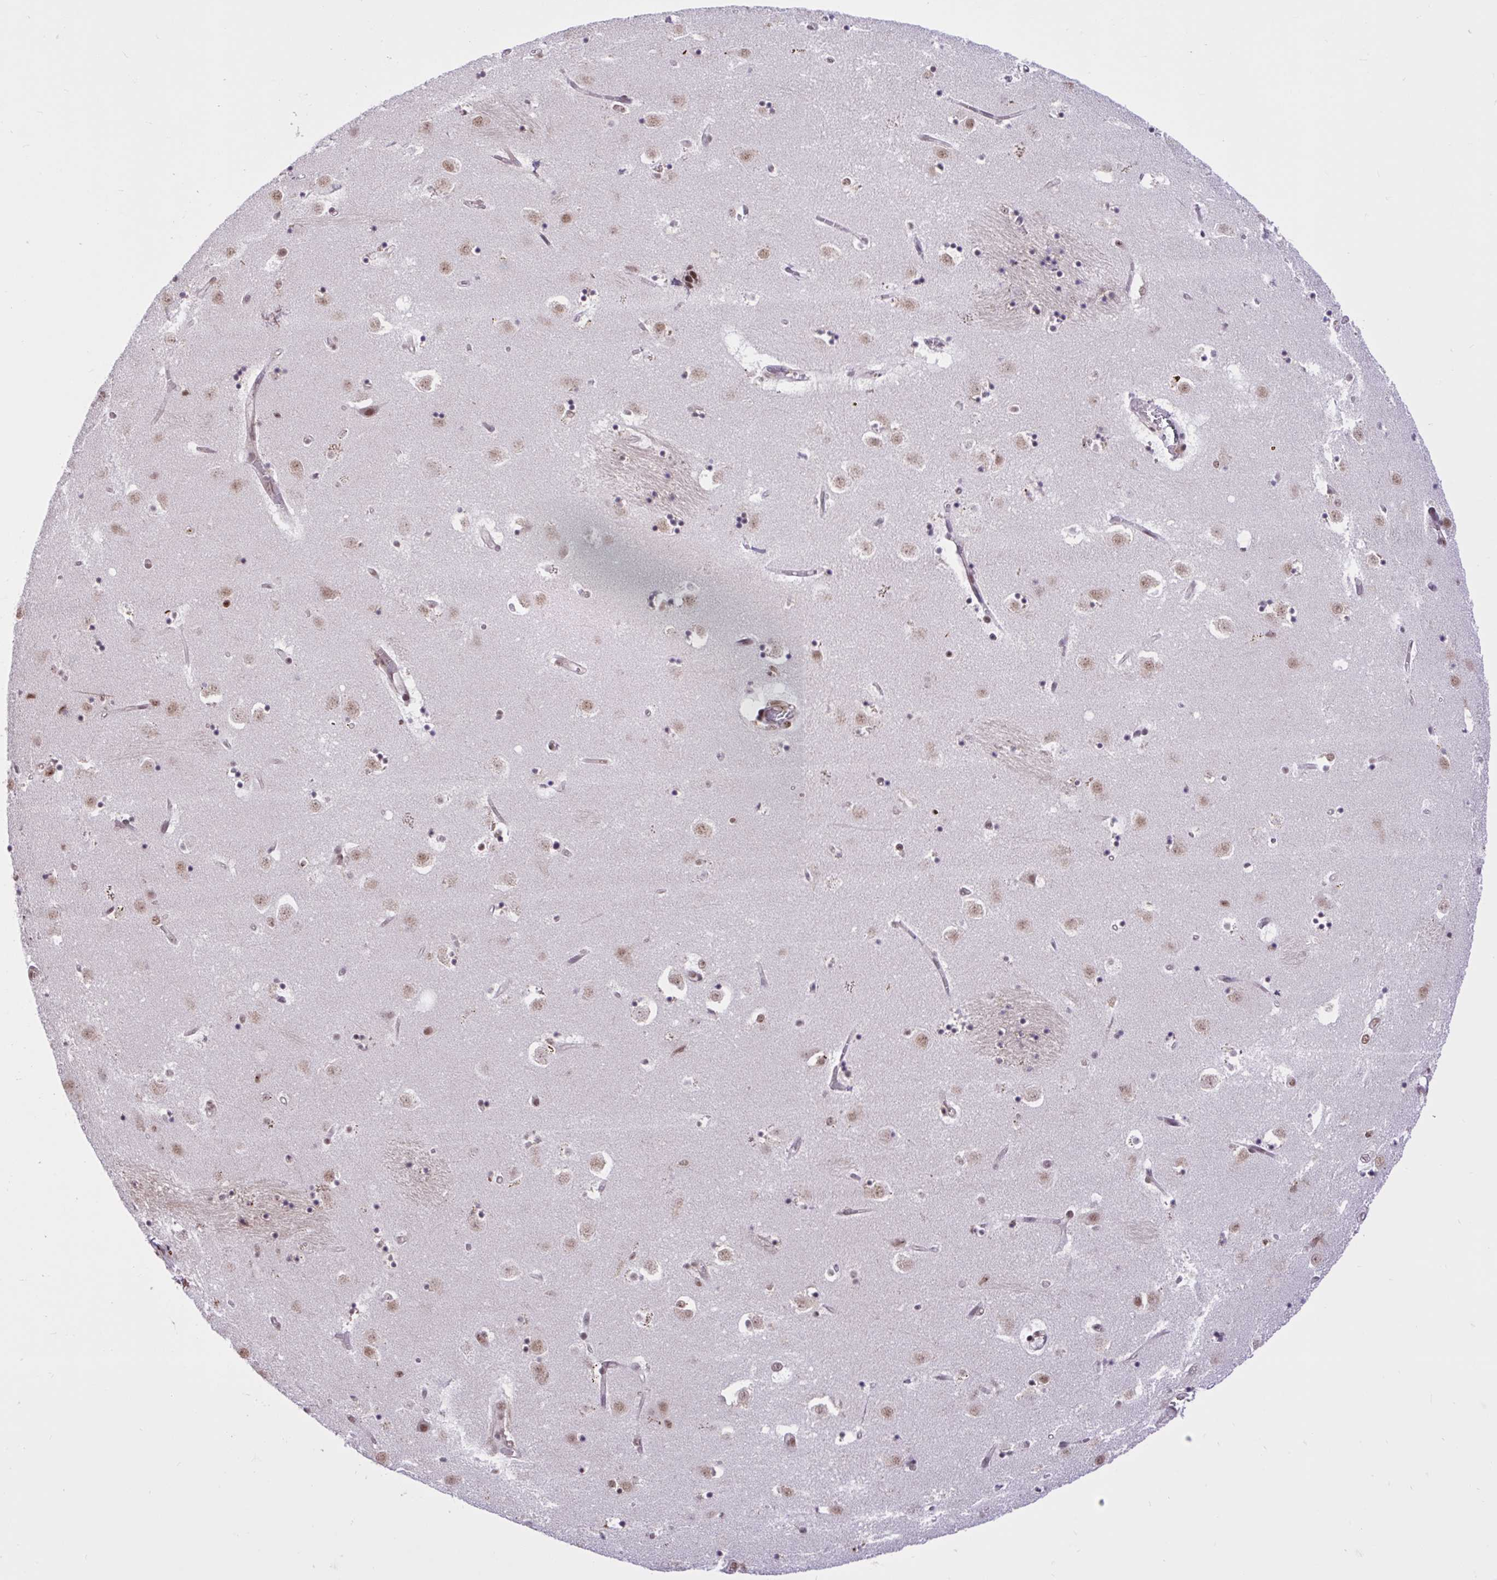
{"staining": {"intensity": "weak", "quantity": "25%-75%", "location": "nuclear"}, "tissue": "caudate", "cell_type": "Glial cells", "image_type": "normal", "snomed": [{"axis": "morphology", "description": "Normal tissue, NOS"}, {"axis": "topography", "description": "Lateral ventricle wall"}], "caption": "IHC micrograph of benign caudate stained for a protein (brown), which reveals low levels of weak nuclear positivity in about 25%-75% of glial cells.", "gene": "CCDC12", "patient": {"sex": "male", "age": 58}}